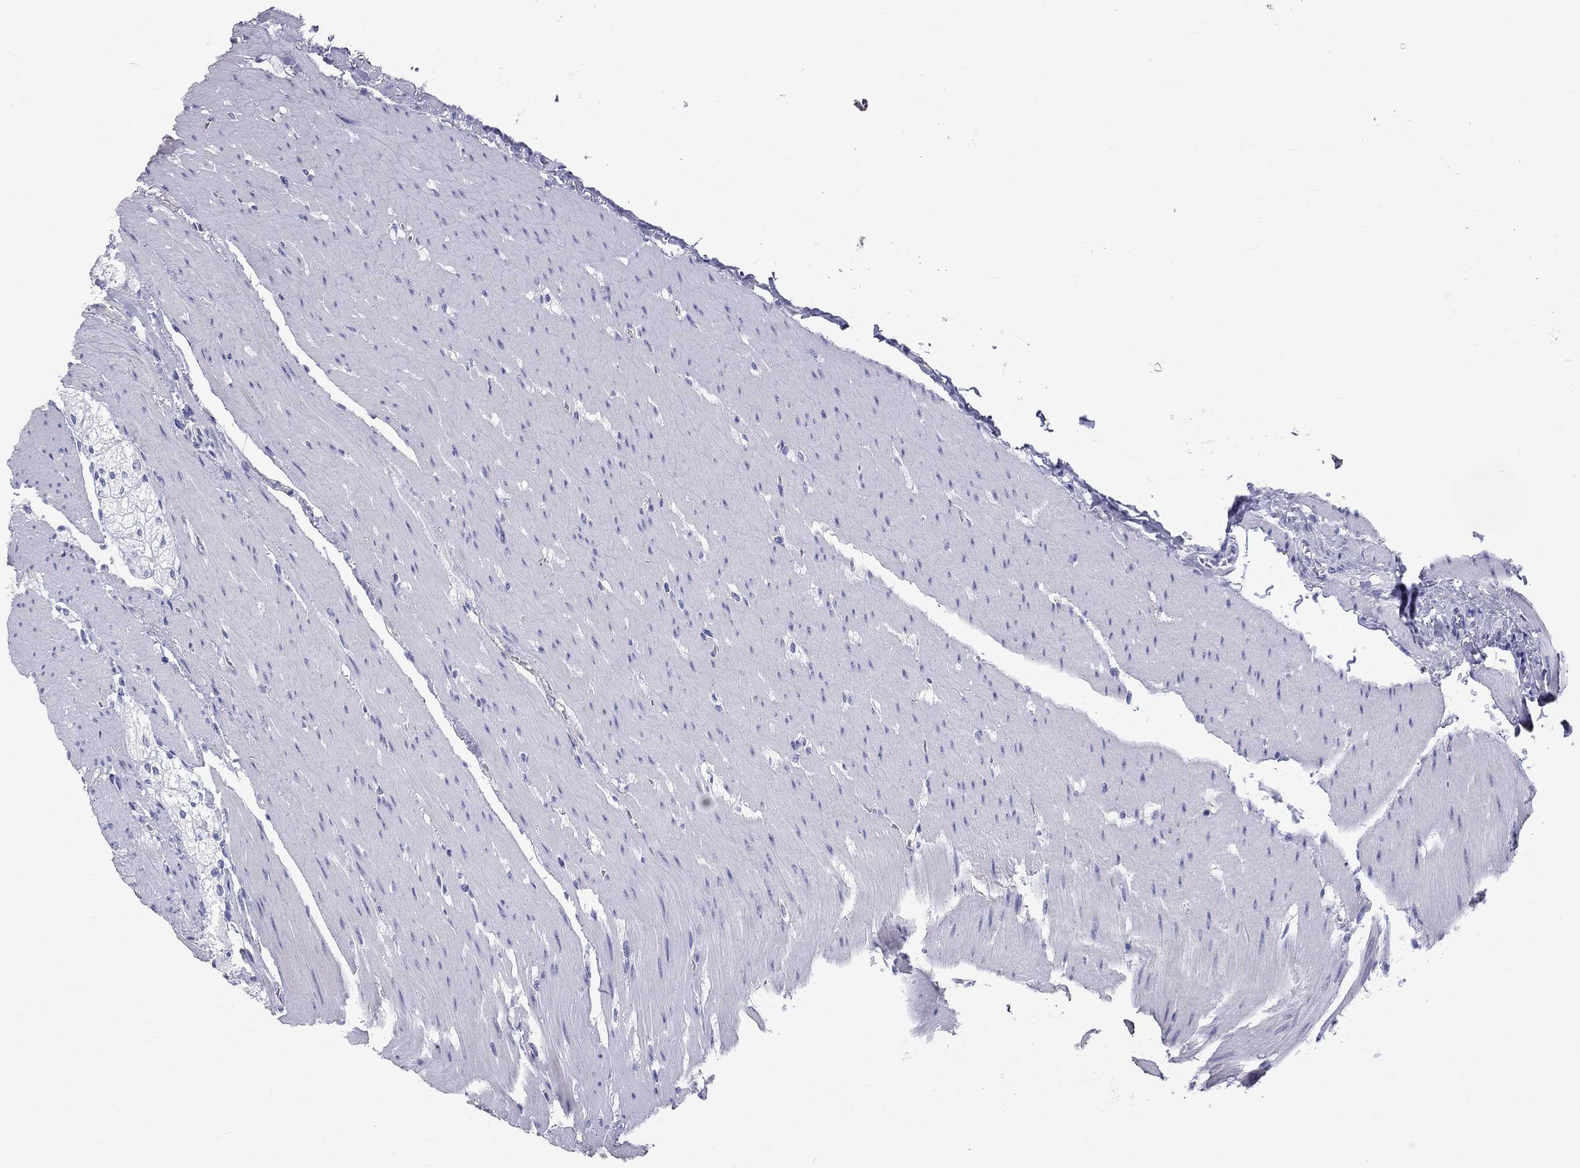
{"staining": {"intensity": "negative", "quantity": "none", "location": "none"}, "tissue": "colon", "cell_type": "Endothelial cells", "image_type": "normal", "snomed": [{"axis": "morphology", "description": "Normal tissue, NOS"}, {"axis": "topography", "description": "Colon"}], "caption": "IHC micrograph of benign colon stained for a protein (brown), which shows no staining in endothelial cells.", "gene": "DNALI1", "patient": {"sex": "female", "age": 65}}